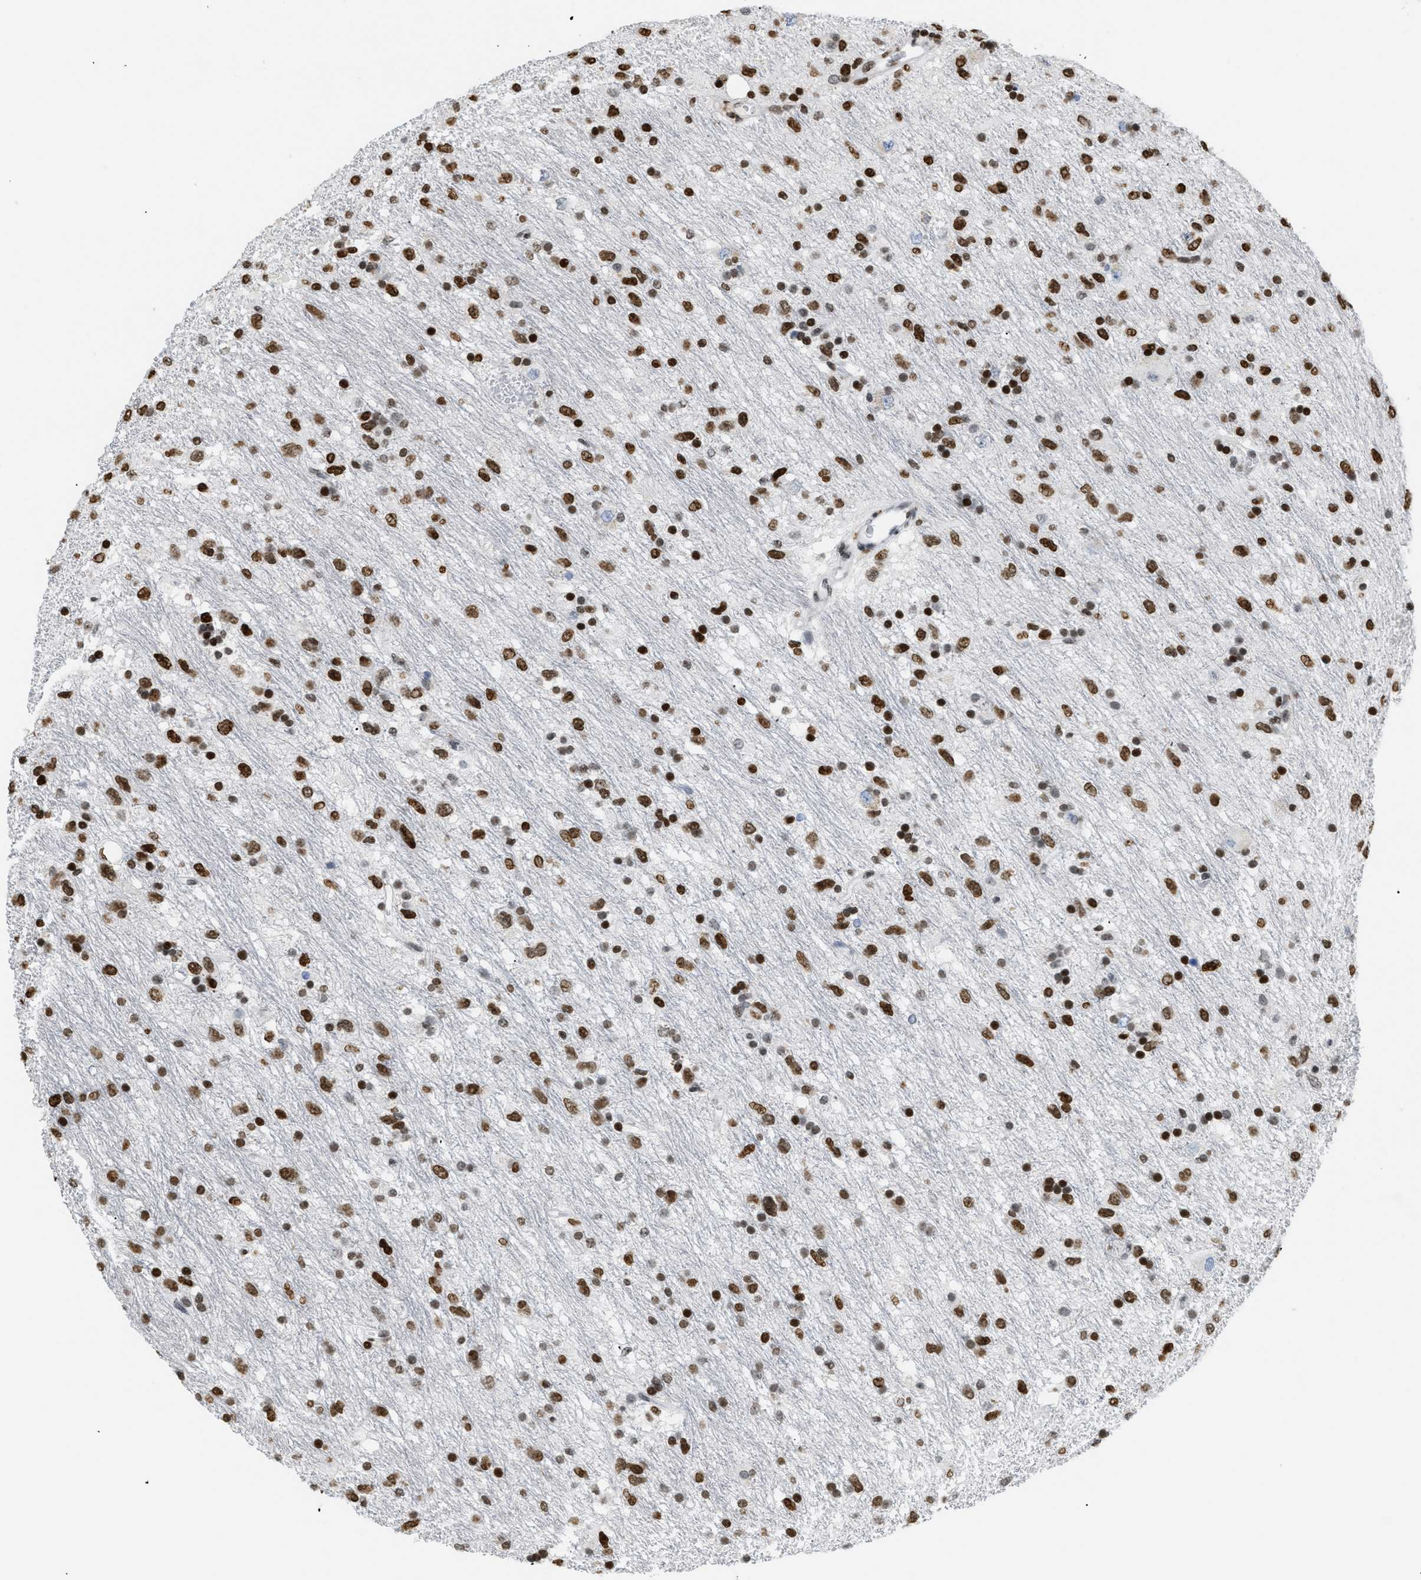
{"staining": {"intensity": "strong", "quantity": "25%-75%", "location": "nuclear"}, "tissue": "glioma", "cell_type": "Tumor cells", "image_type": "cancer", "snomed": [{"axis": "morphology", "description": "Glioma, malignant, Low grade"}, {"axis": "topography", "description": "Brain"}], "caption": "Immunohistochemical staining of malignant low-grade glioma demonstrates strong nuclear protein positivity in about 25%-75% of tumor cells. The protein of interest is shown in brown color, while the nuclei are stained blue.", "gene": "HMGN2", "patient": {"sex": "male", "age": 77}}